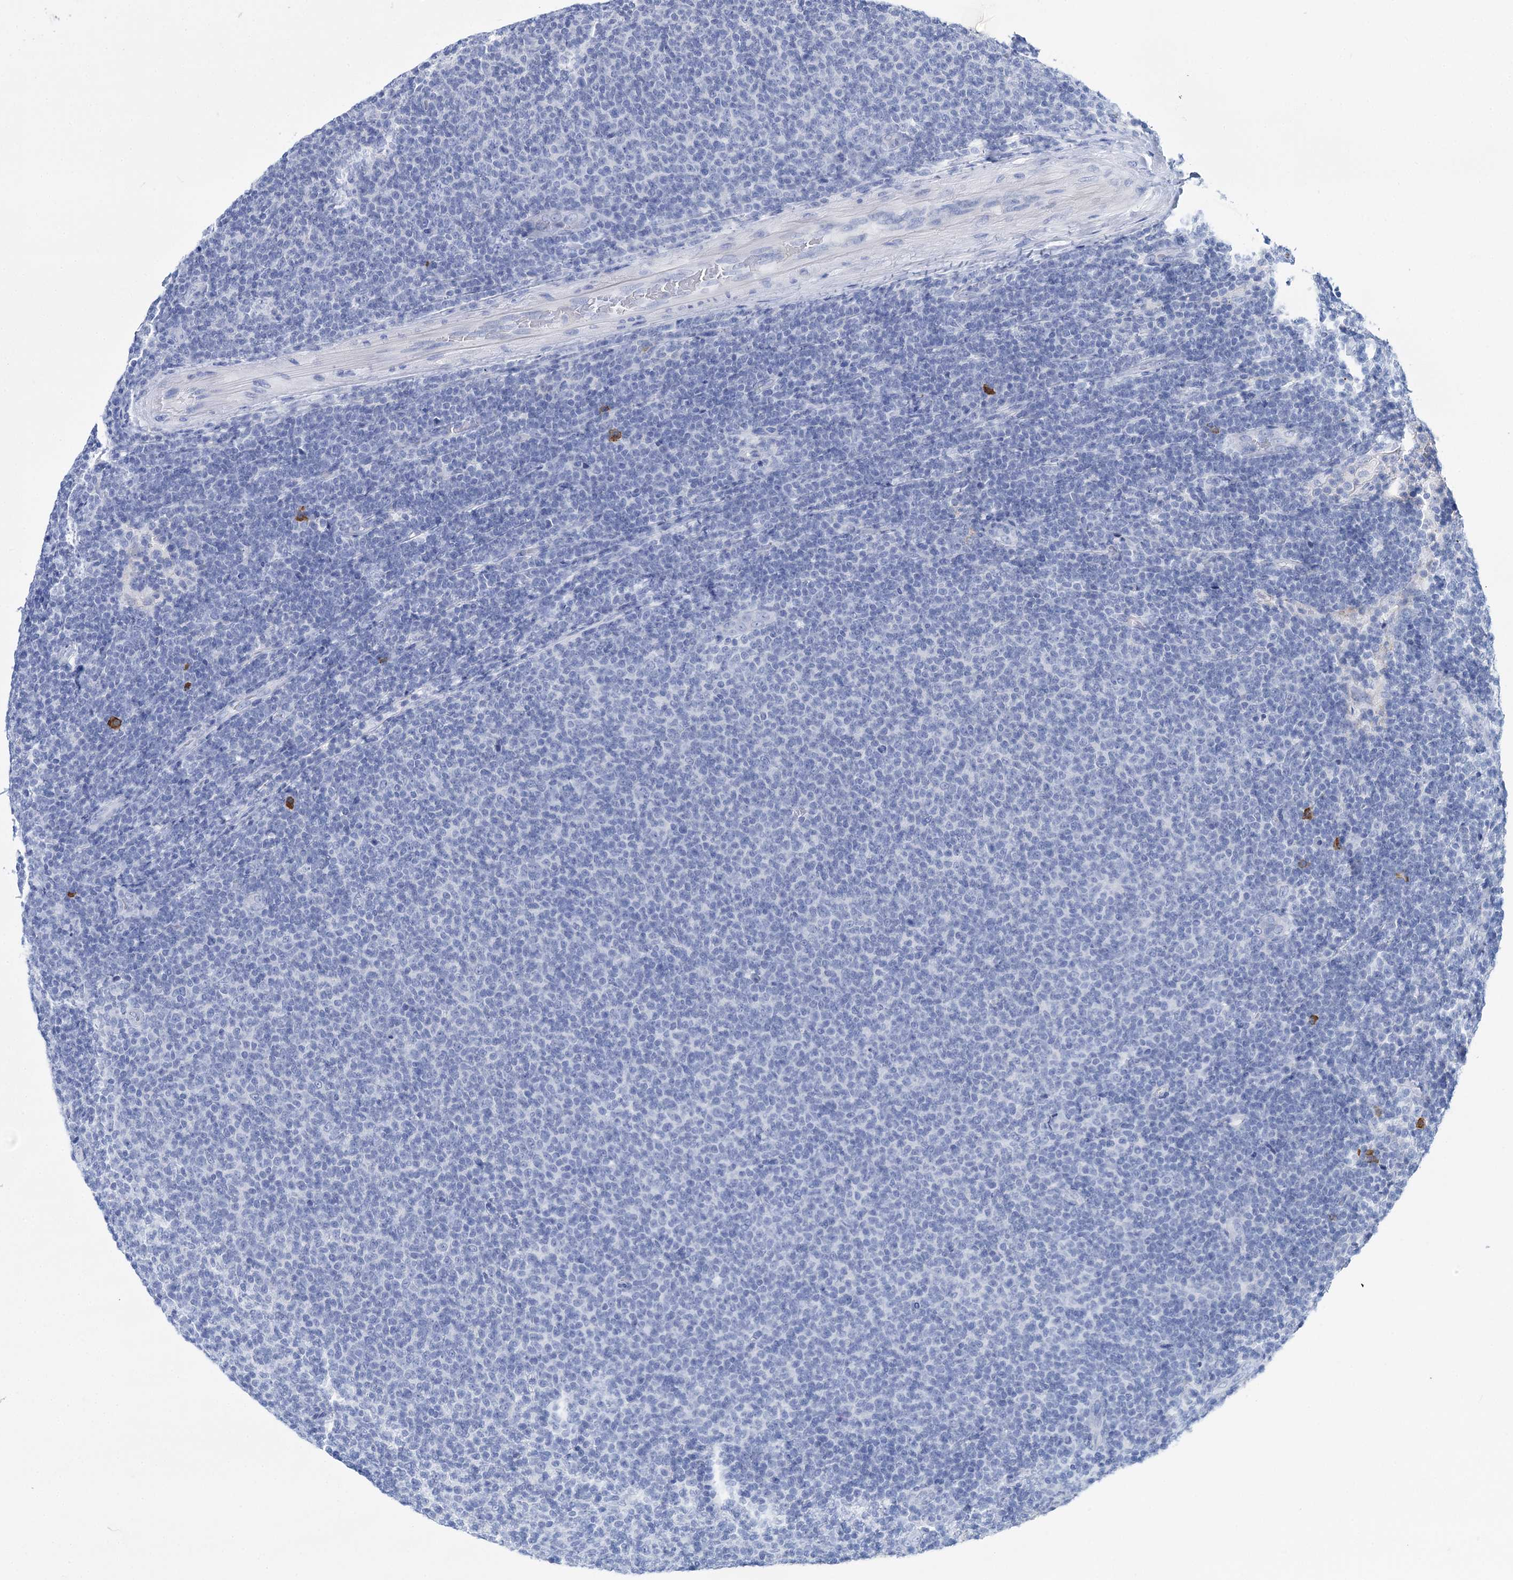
{"staining": {"intensity": "negative", "quantity": "none", "location": "none"}, "tissue": "lymphoma", "cell_type": "Tumor cells", "image_type": "cancer", "snomed": [{"axis": "morphology", "description": "Malignant lymphoma, non-Hodgkin's type, Low grade"}, {"axis": "topography", "description": "Lymph node"}], "caption": "Immunohistochemical staining of human low-grade malignant lymphoma, non-Hodgkin's type exhibits no significant expression in tumor cells.", "gene": "FBXW12", "patient": {"sex": "male", "age": 66}}